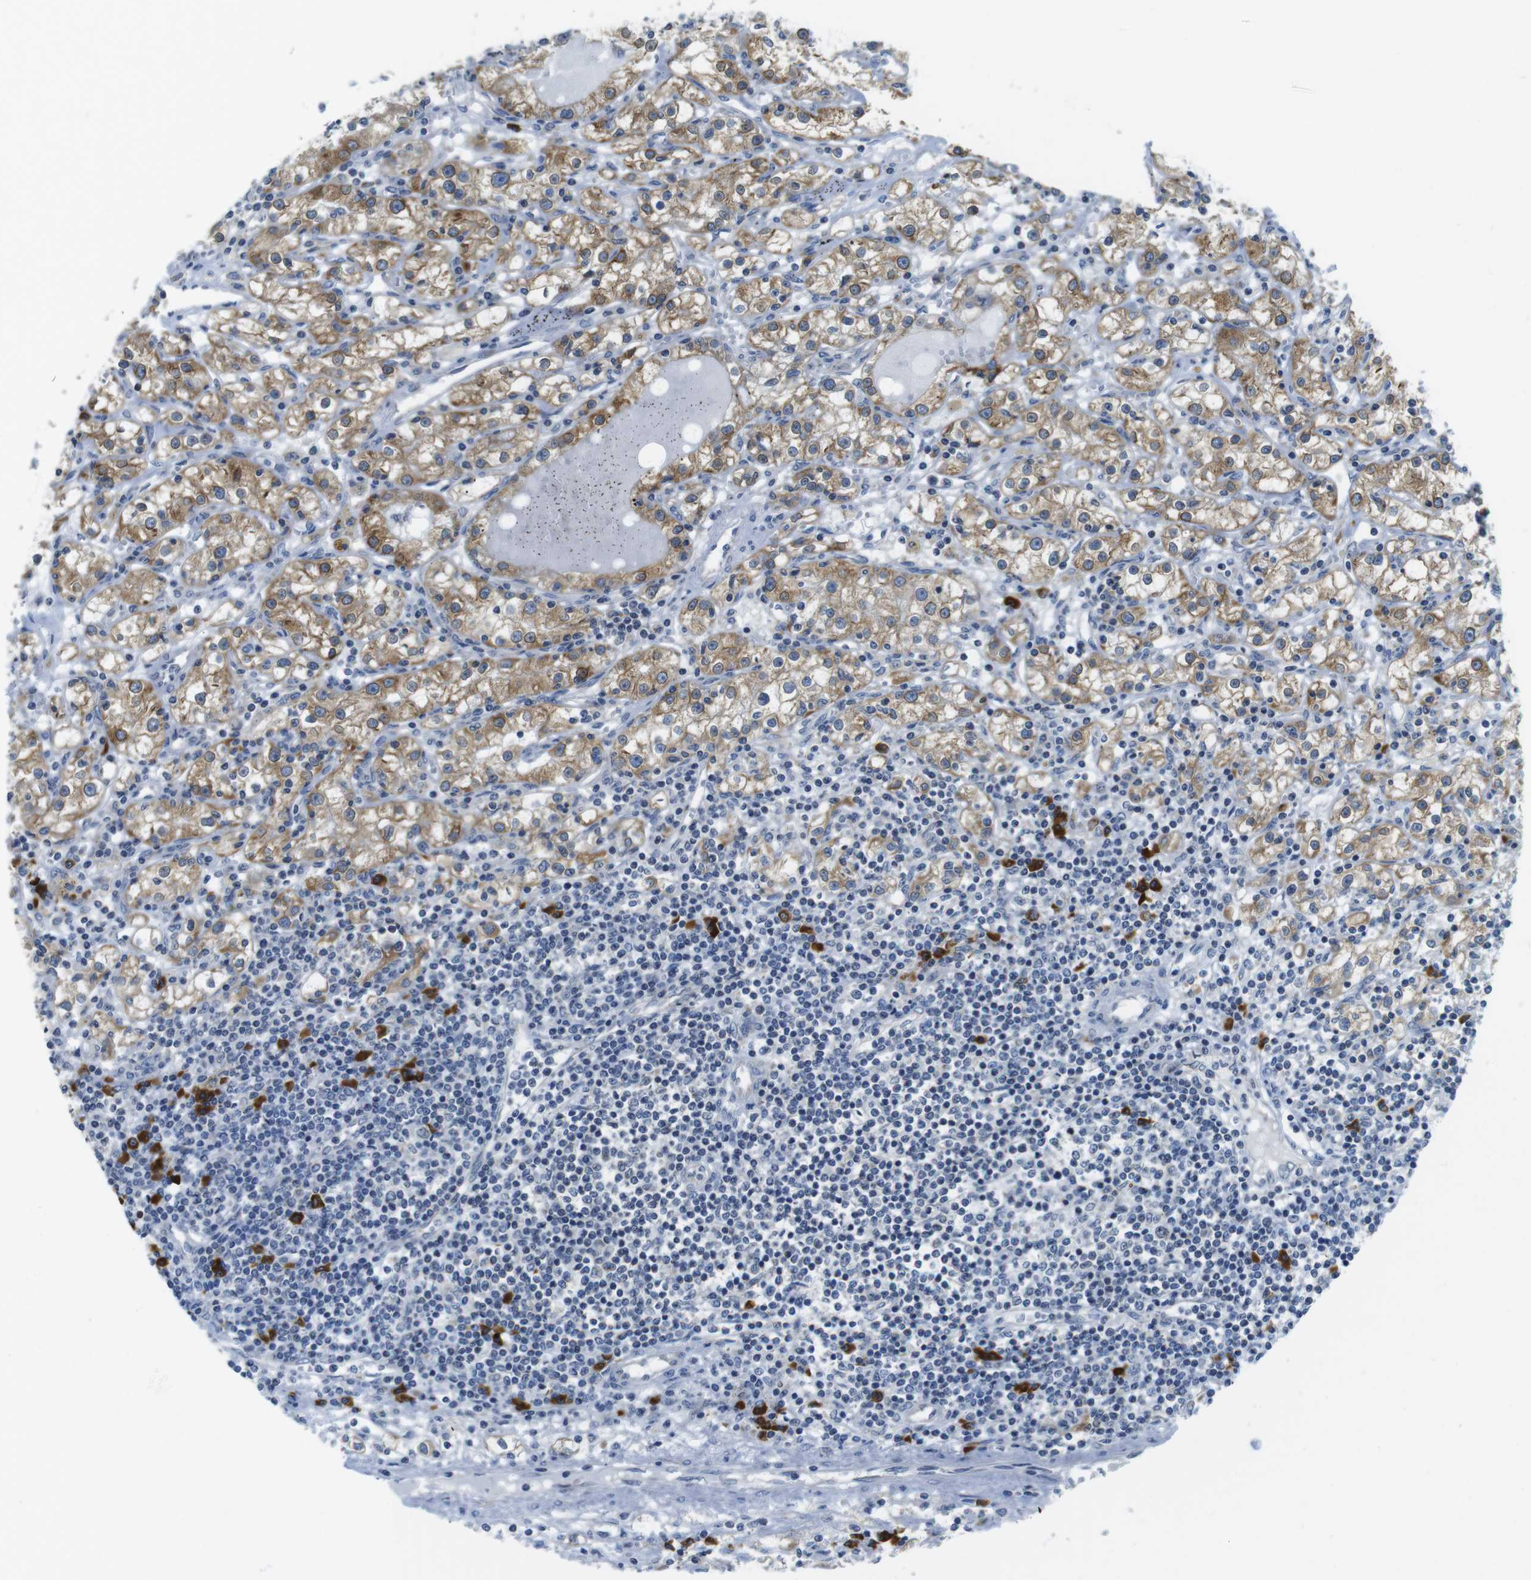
{"staining": {"intensity": "moderate", "quantity": ">75%", "location": "cytoplasmic/membranous"}, "tissue": "renal cancer", "cell_type": "Tumor cells", "image_type": "cancer", "snomed": [{"axis": "morphology", "description": "Adenocarcinoma, NOS"}, {"axis": "topography", "description": "Kidney"}], "caption": "Brown immunohistochemical staining in human renal cancer reveals moderate cytoplasmic/membranous positivity in about >75% of tumor cells.", "gene": "CLPTM1L", "patient": {"sex": "male", "age": 56}}